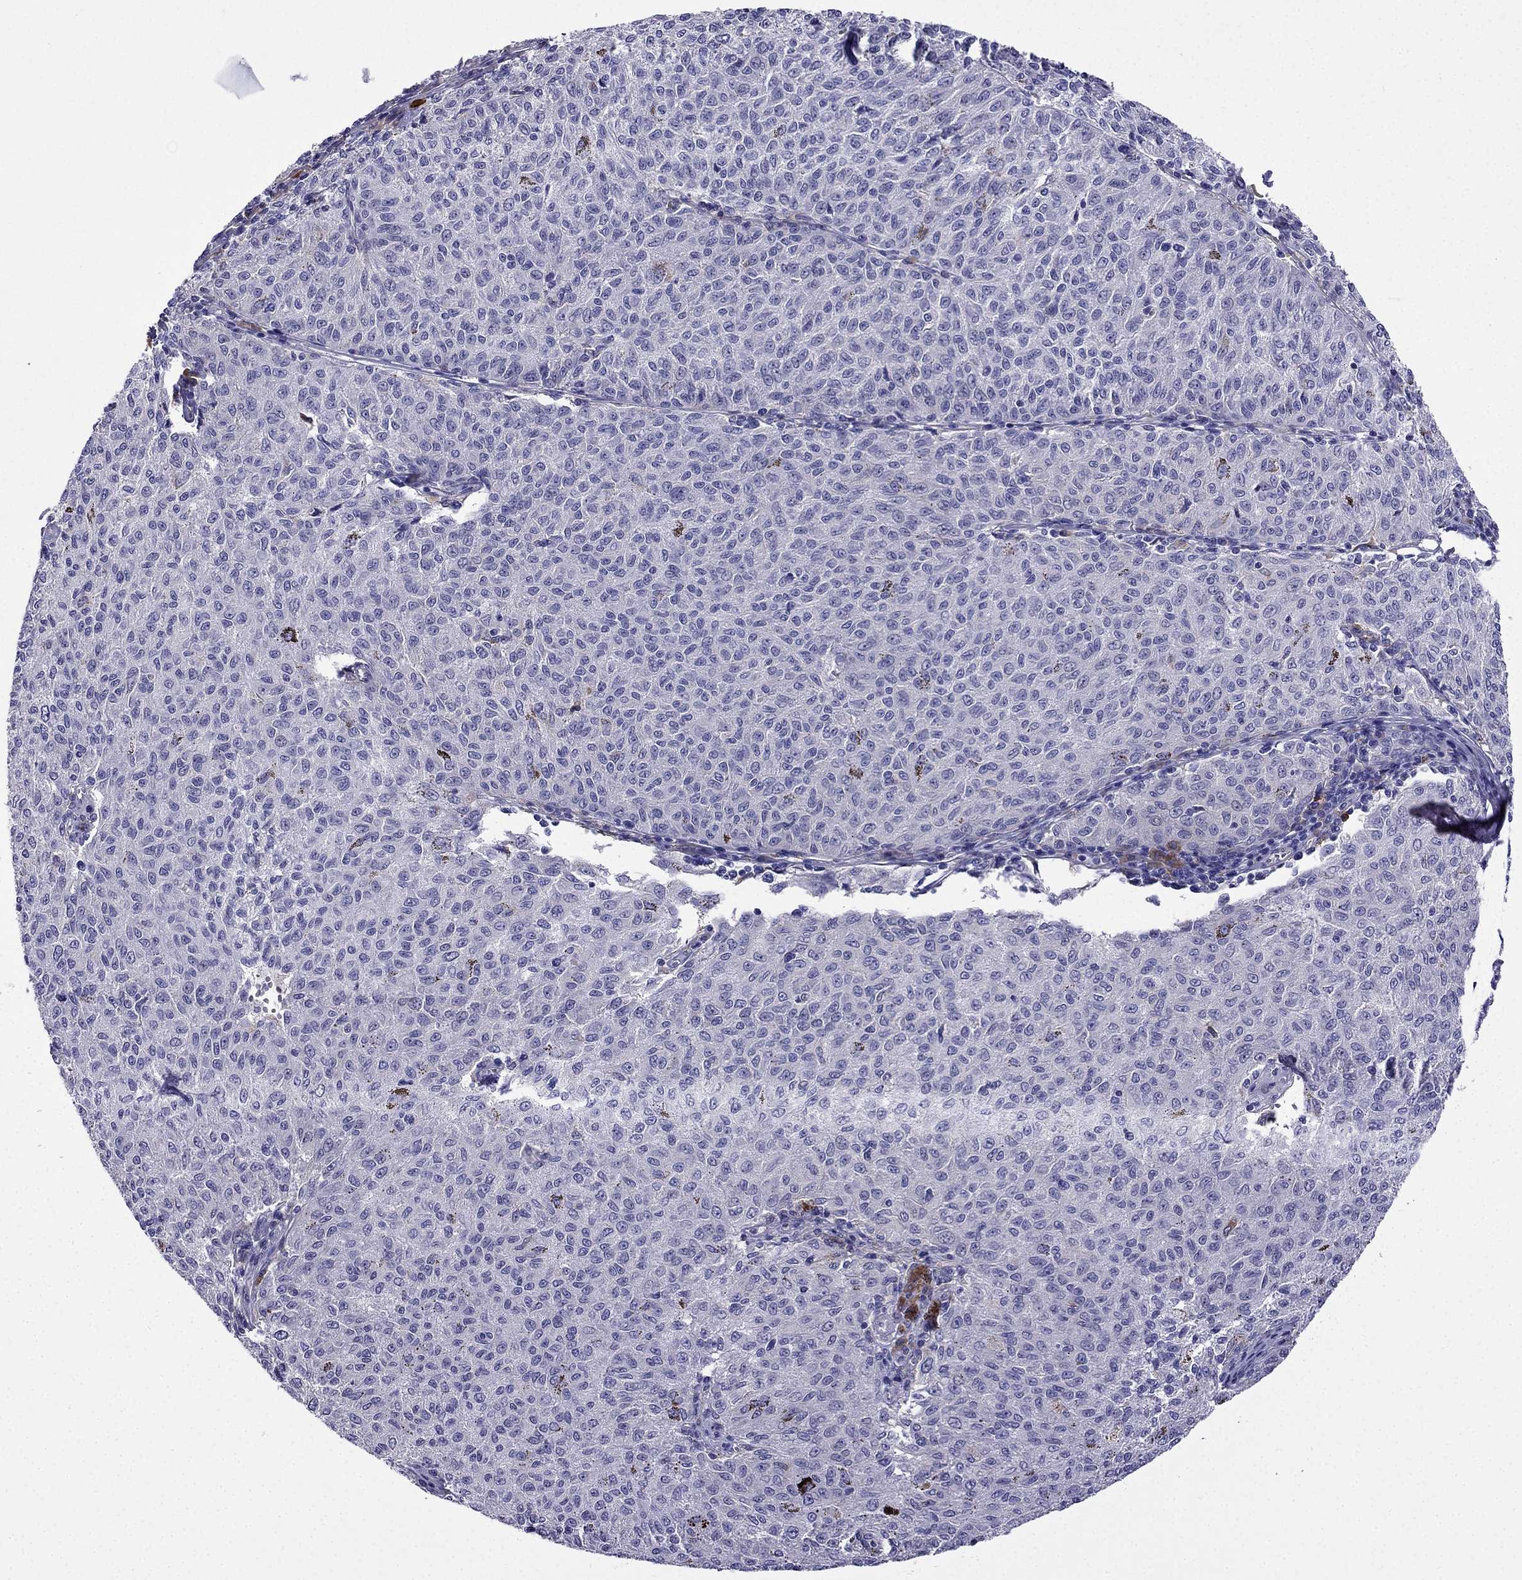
{"staining": {"intensity": "negative", "quantity": "none", "location": "none"}, "tissue": "melanoma", "cell_type": "Tumor cells", "image_type": "cancer", "snomed": [{"axis": "morphology", "description": "Malignant melanoma, NOS"}, {"axis": "topography", "description": "Skin"}], "caption": "DAB (3,3'-diaminobenzidine) immunohistochemical staining of human melanoma reveals no significant staining in tumor cells.", "gene": "TSSK4", "patient": {"sex": "female", "age": 72}}